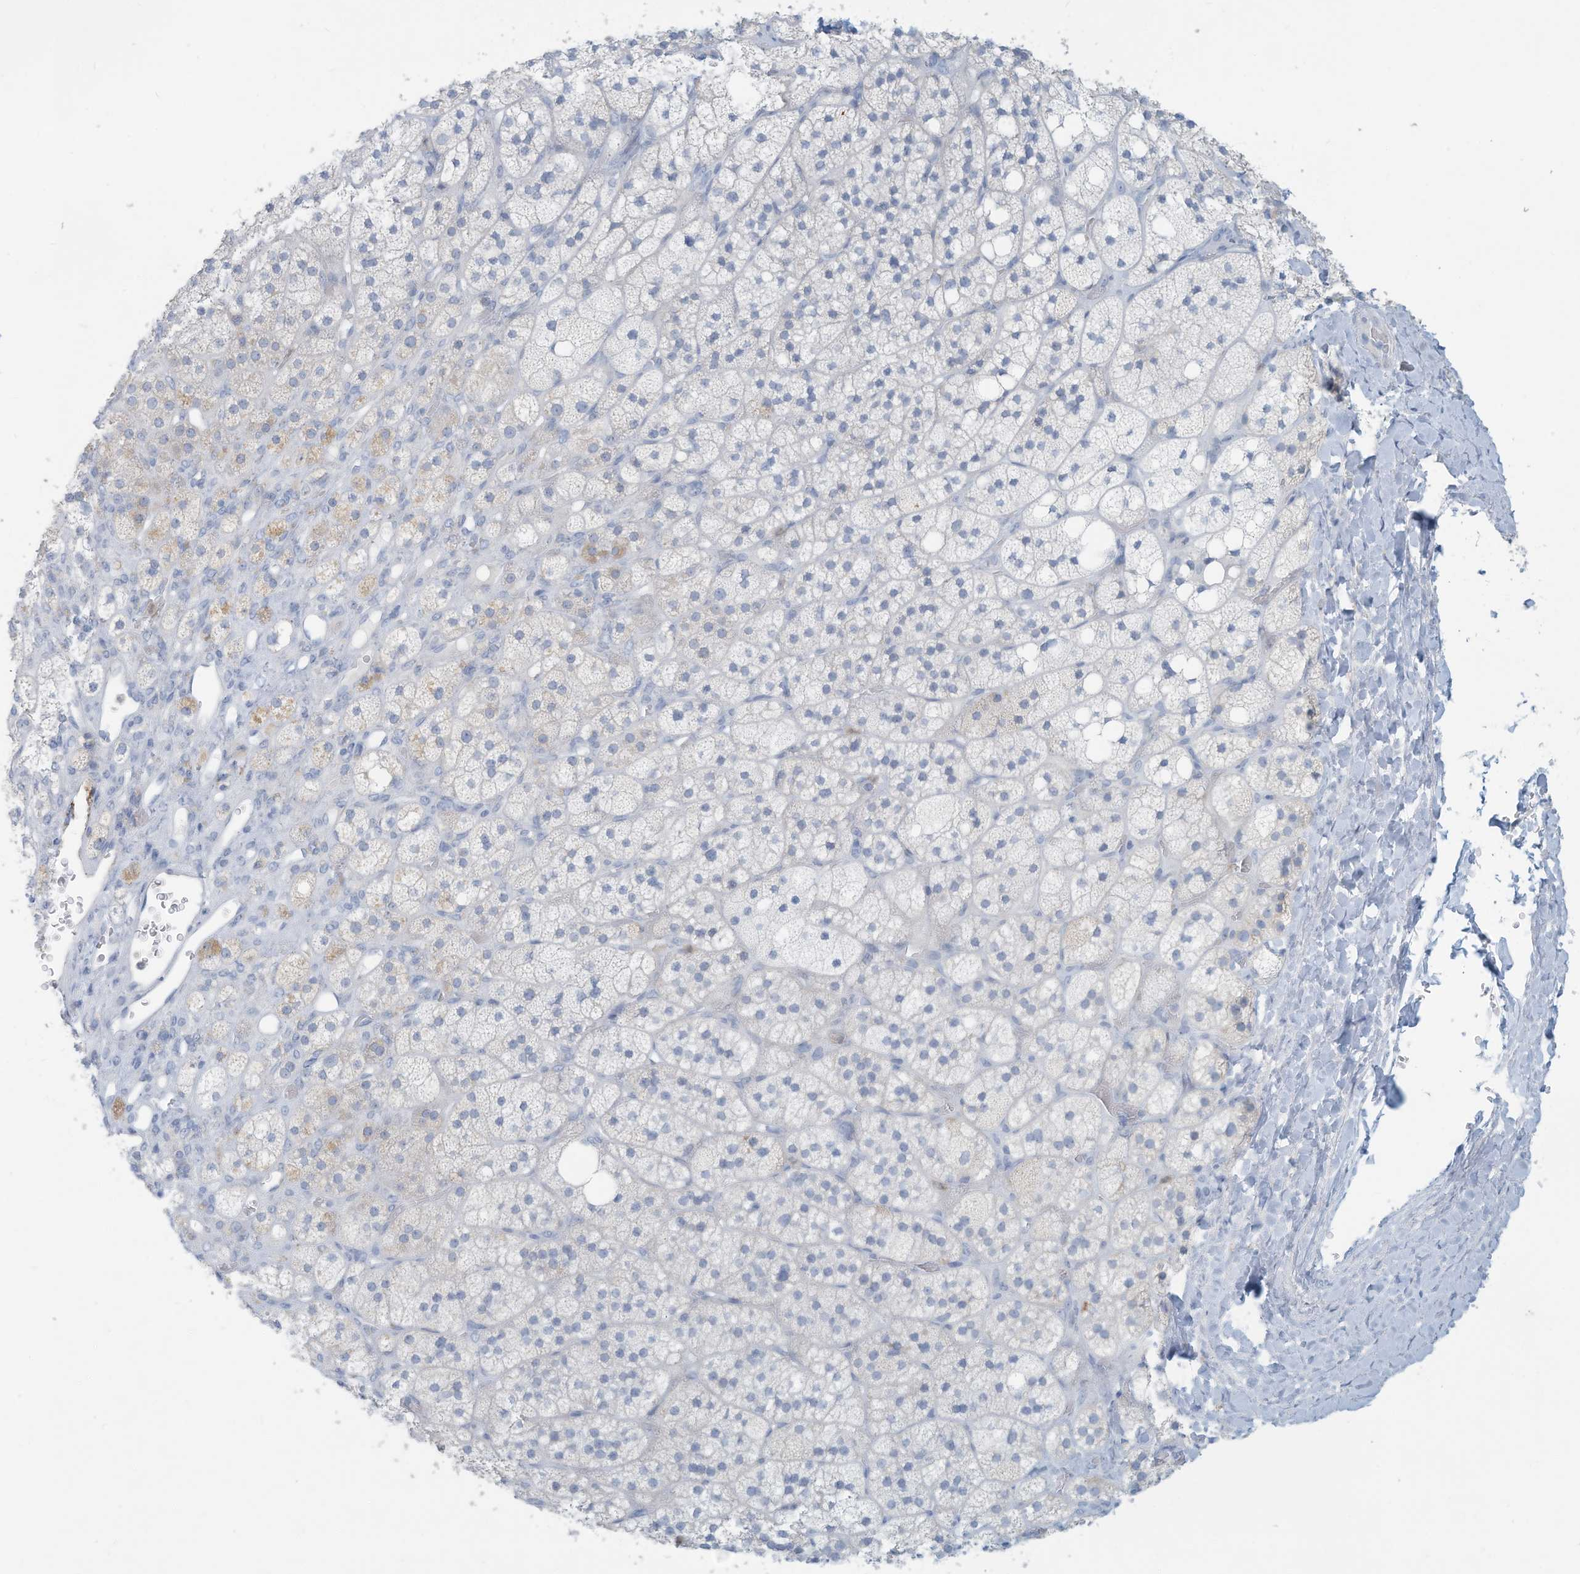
{"staining": {"intensity": "moderate", "quantity": "<25%", "location": "cytoplasmic/membranous"}, "tissue": "adrenal gland", "cell_type": "Glandular cells", "image_type": "normal", "snomed": [{"axis": "morphology", "description": "Normal tissue, NOS"}, {"axis": "topography", "description": "Adrenal gland"}], "caption": "The histopathology image shows staining of benign adrenal gland, revealing moderate cytoplasmic/membranous protein expression (brown color) within glandular cells. The staining was performed using DAB, with brown indicating positive protein expression. Nuclei are stained blue with hematoxylin.", "gene": "ERI2", "patient": {"sex": "male", "age": 61}}